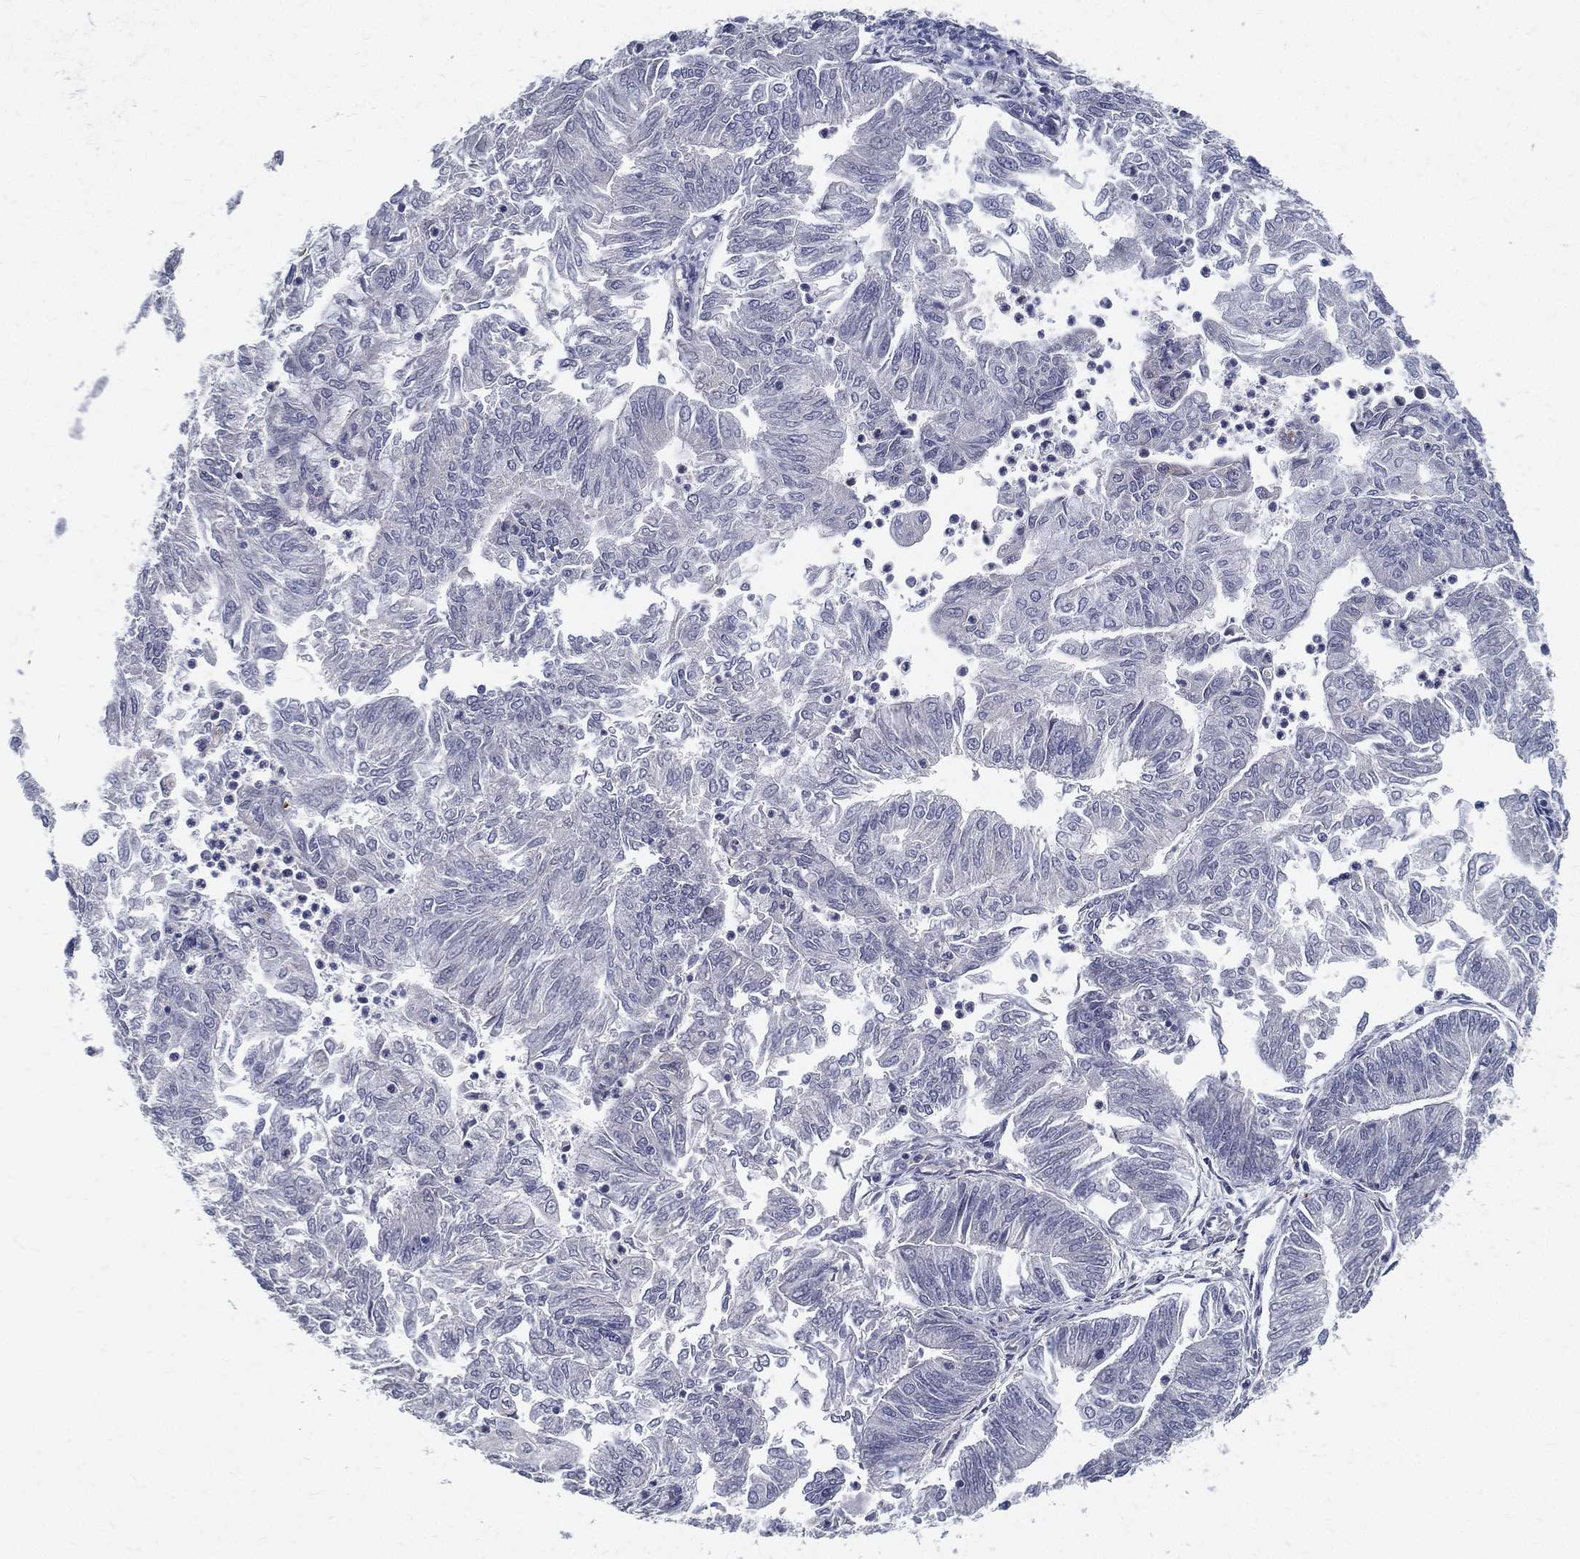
{"staining": {"intensity": "negative", "quantity": "none", "location": "none"}, "tissue": "endometrial cancer", "cell_type": "Tumor cells", "image_type": "cancer", "snomed": [{"axis": "morphology", "description": "Adenocarcinoma, NOS"}, {"axis": "topography", "description": "Endometrium"}], "caption": "An image of endometrial cancer stained for a protein reveals no brown staining in tumor cells. The staining was performed using DAB (3,3'-diaminobenzidine) to visualize the protein expression in brown, while the nuclei were stained in blue with hematoxylin (Magnification: 20x).", "gene": "LRRC56", "patient": {"sex": "female", "age": 59}}